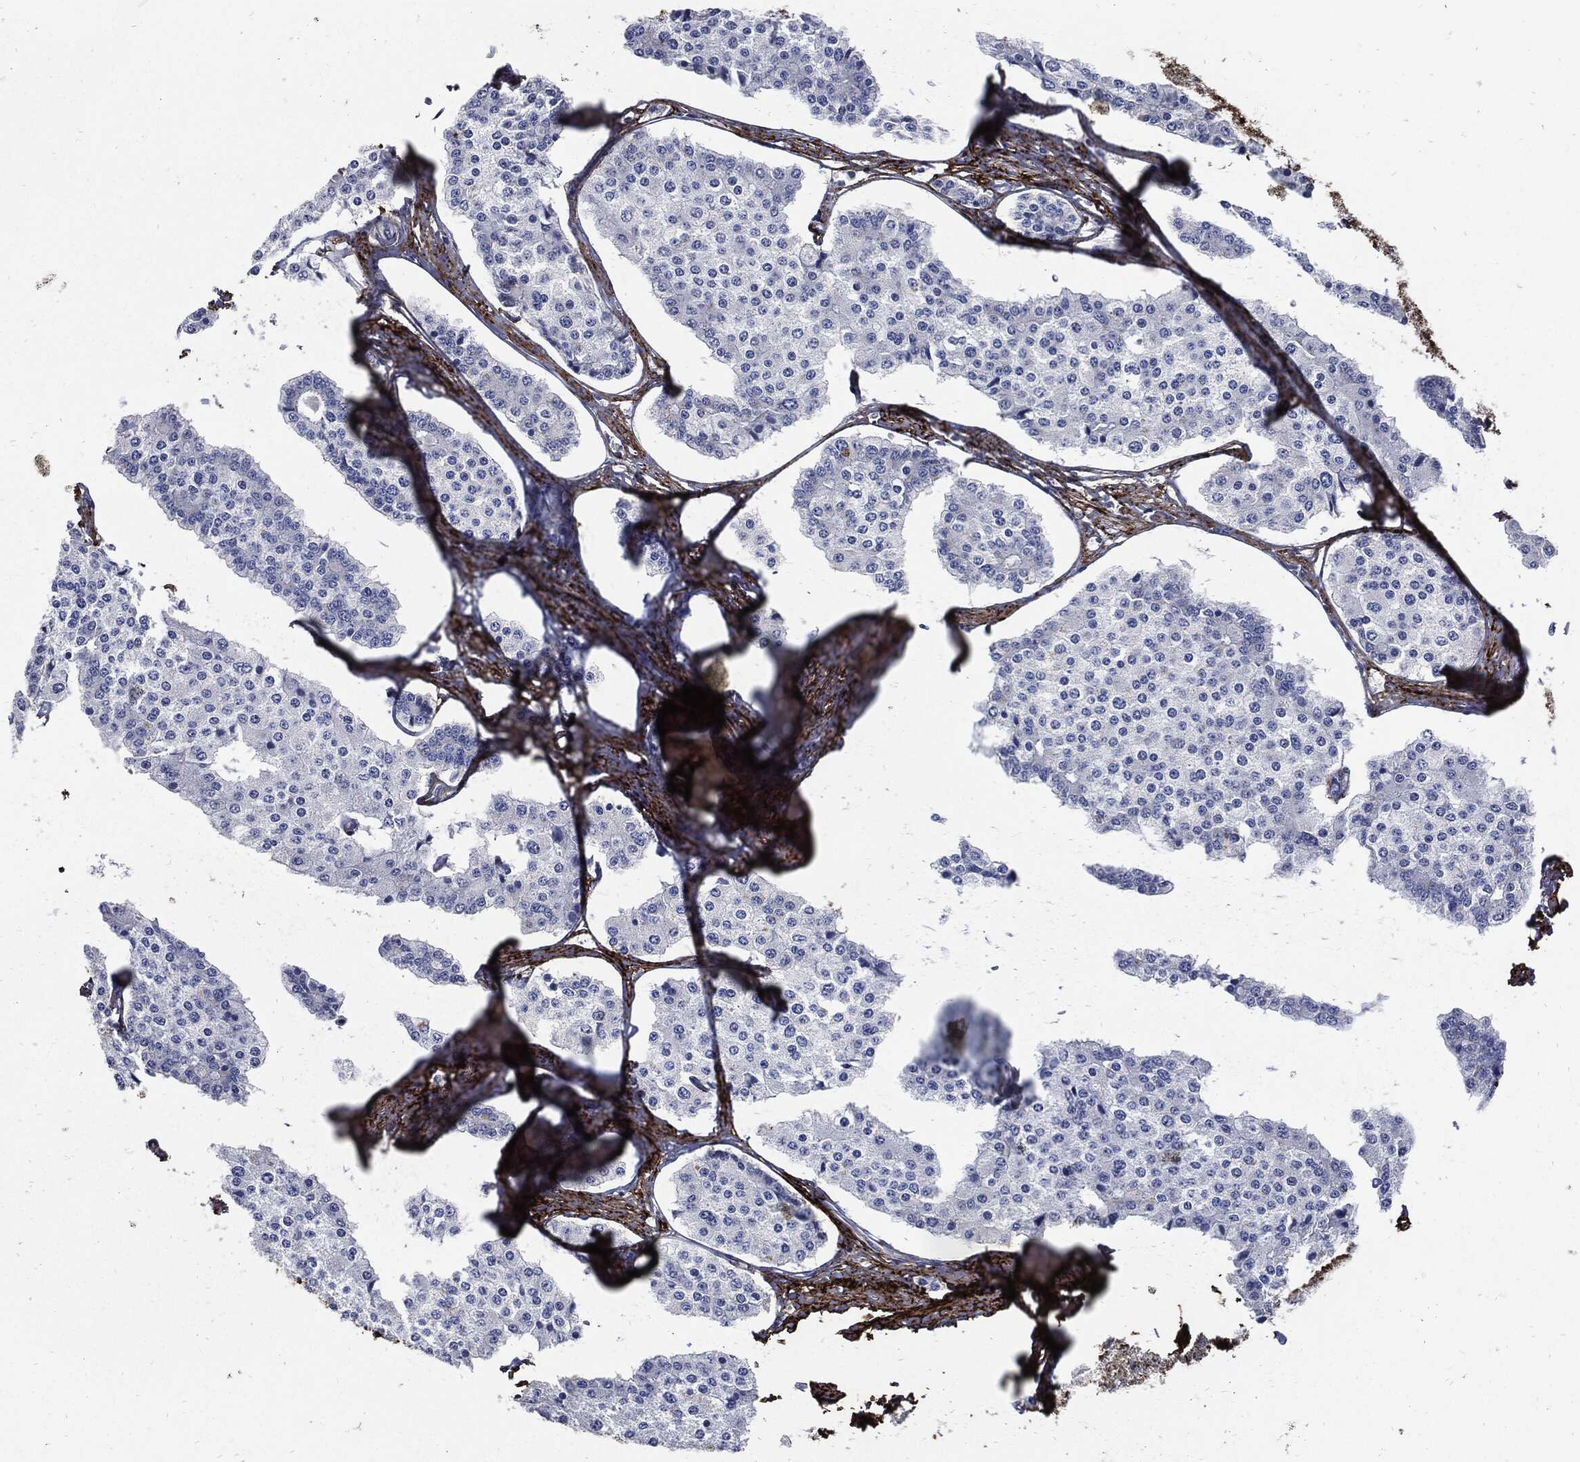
{"staining": {"intensity": "negative", "quantity": "none", "location": "none"}, "tissue": "carcinoid", "cell_type": "Tumor cells", "image_type": "cancer", "snomed": [{"axis": "morphology", "description": "Carcinoid, malignant, NOS"}, {"axis": "topography", "description": "Small intestine"}], "caption": "There is no significant expression in tumor cells of carcinoid. Brightfield microscopy of immunohistochemistry (IHC) stained with DAB (3,3'-diaminobenzidine) (brown) and hematoxylin (blue), captured at high magnification.", "gene": "FBN1", "patient": {"sex": "female", "age": 65}}